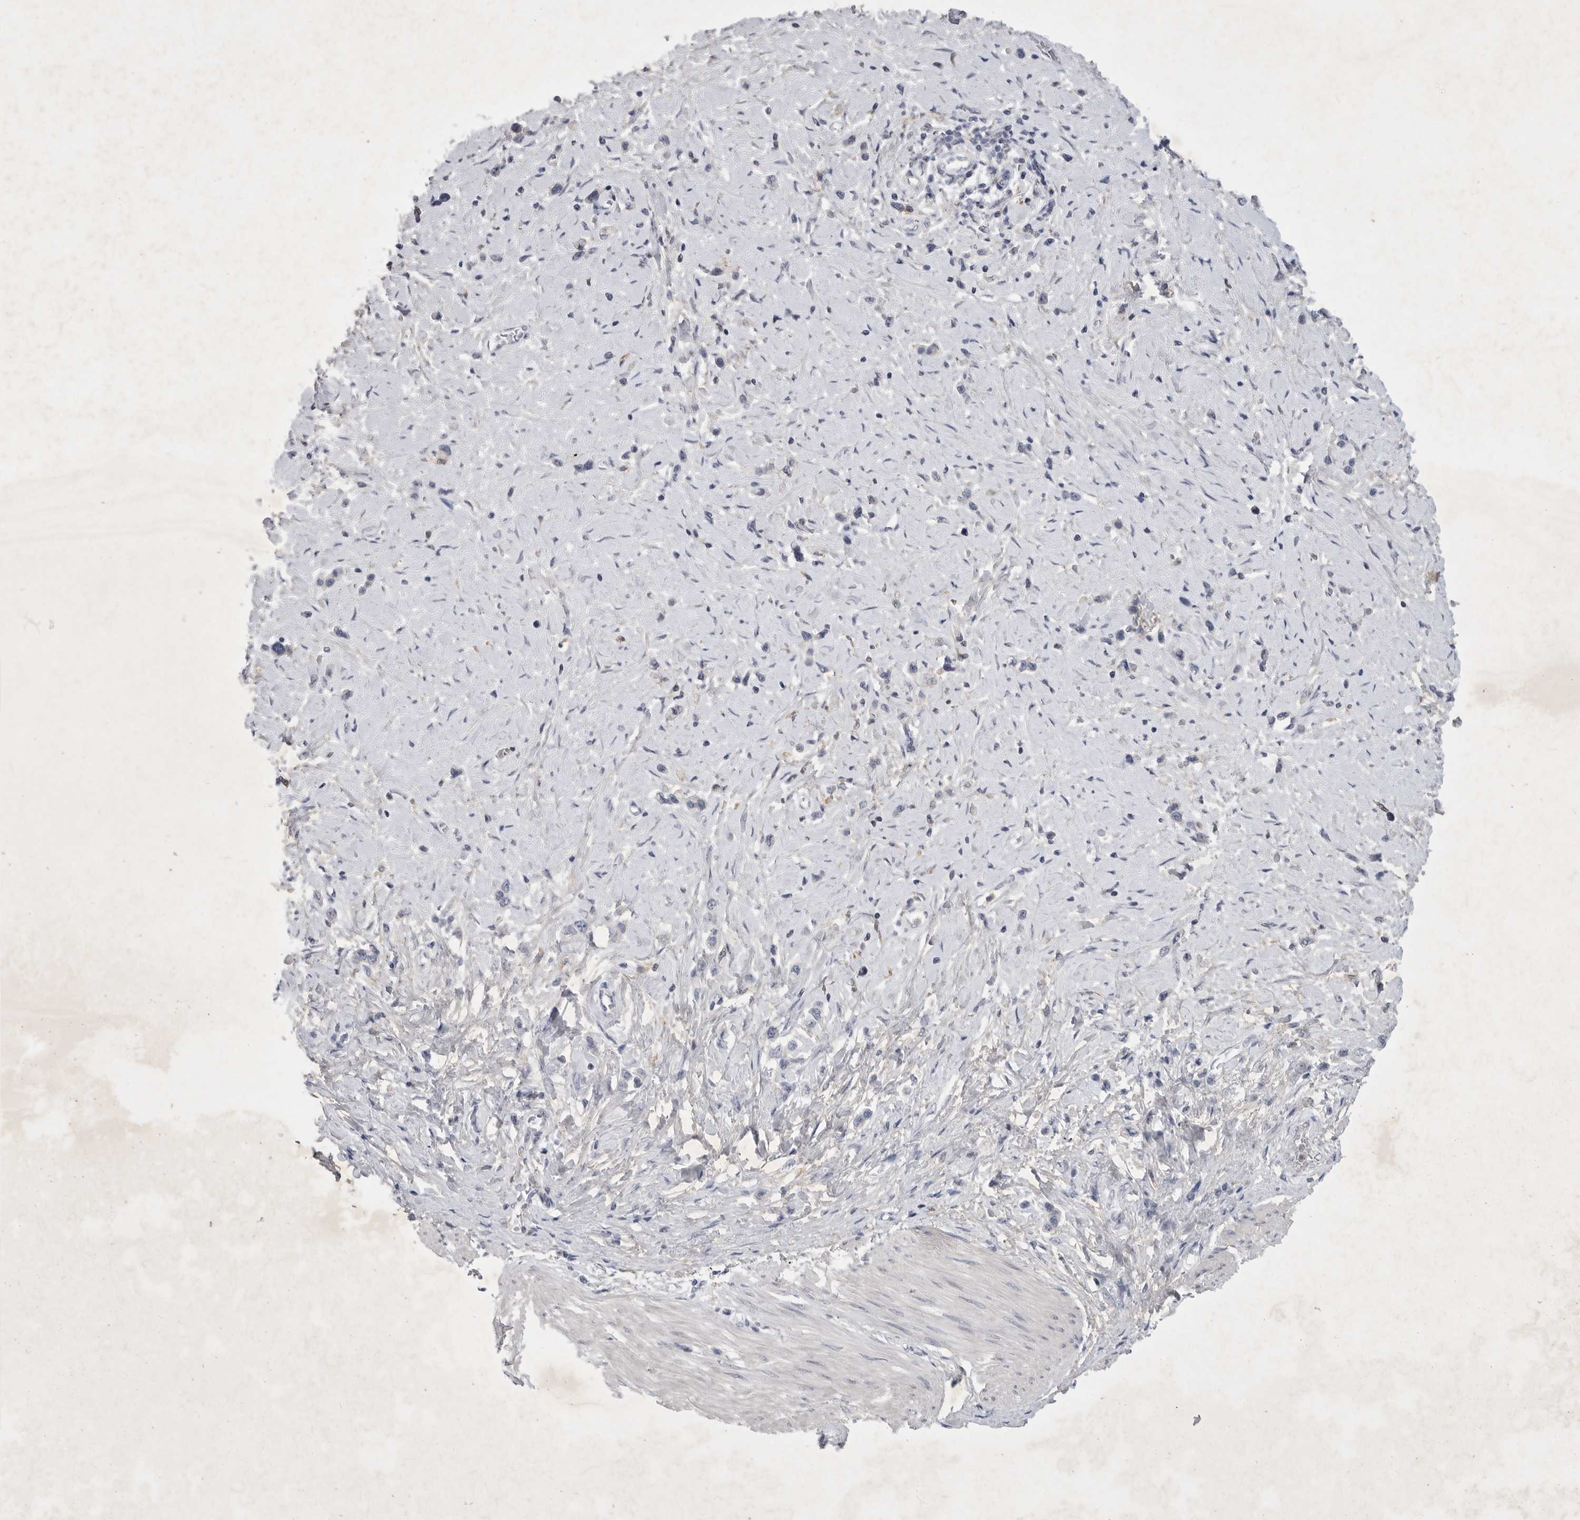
{"staining": {"intensity": "negative", "quantity": "none", "location": "none"}, "tissue": "stomach cancer", "cell_type": "Tumor cells", "image_type": "cancer", "snomed": [{"axis": "morphology", "description": "Adenocarcinoma, NOS"}, {"axis": "topography", "description": "Stomach"}], "caption": "The immunohistochemistry photomicrograph has no significant staining in tumor cells of stomach cancer tissue.", "gene": "SIGLEC10", "patient": {"sex": "female", "age": 65}}